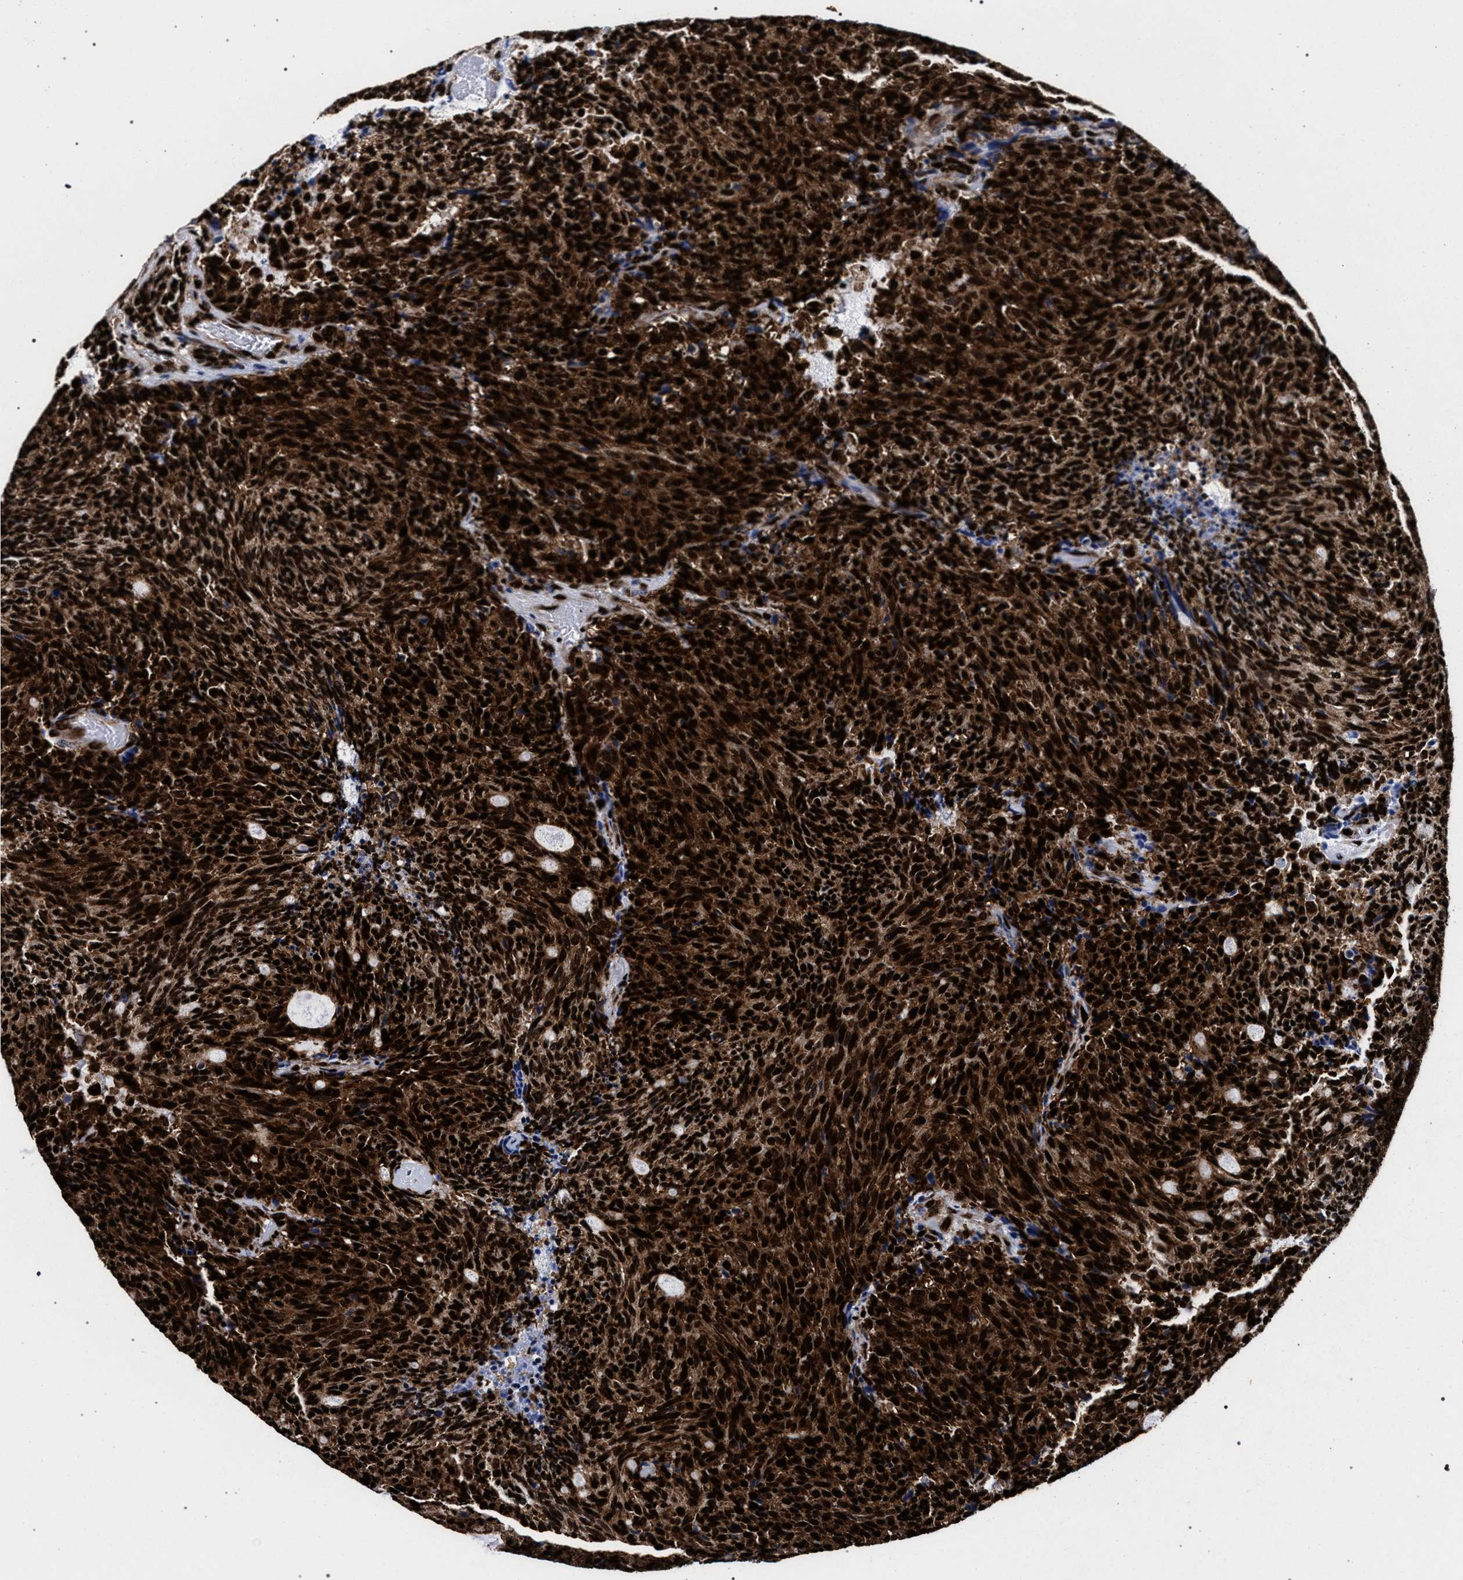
{"staining": {"intensity": "strong", "quantity": ">75%", "location": "cytoplasmic/membranous,nuclear"}, "tissue": "carcinoid", "cell_type": "Tumor cells", "image_type": "cancer", "snomed": [{"axis": "morphology", "description": "Carcinoid, malignant, NOS"}, {"axis": "topography", "description": "Pancreas"}], "caption": "Strong cytoplasmic/membranous and nuclear expression is appreciated in approximately >75% of tumor cells in carcinoid.", "gene": "HNRNPA1", "patient": {"sex": "female", "age": 54}}